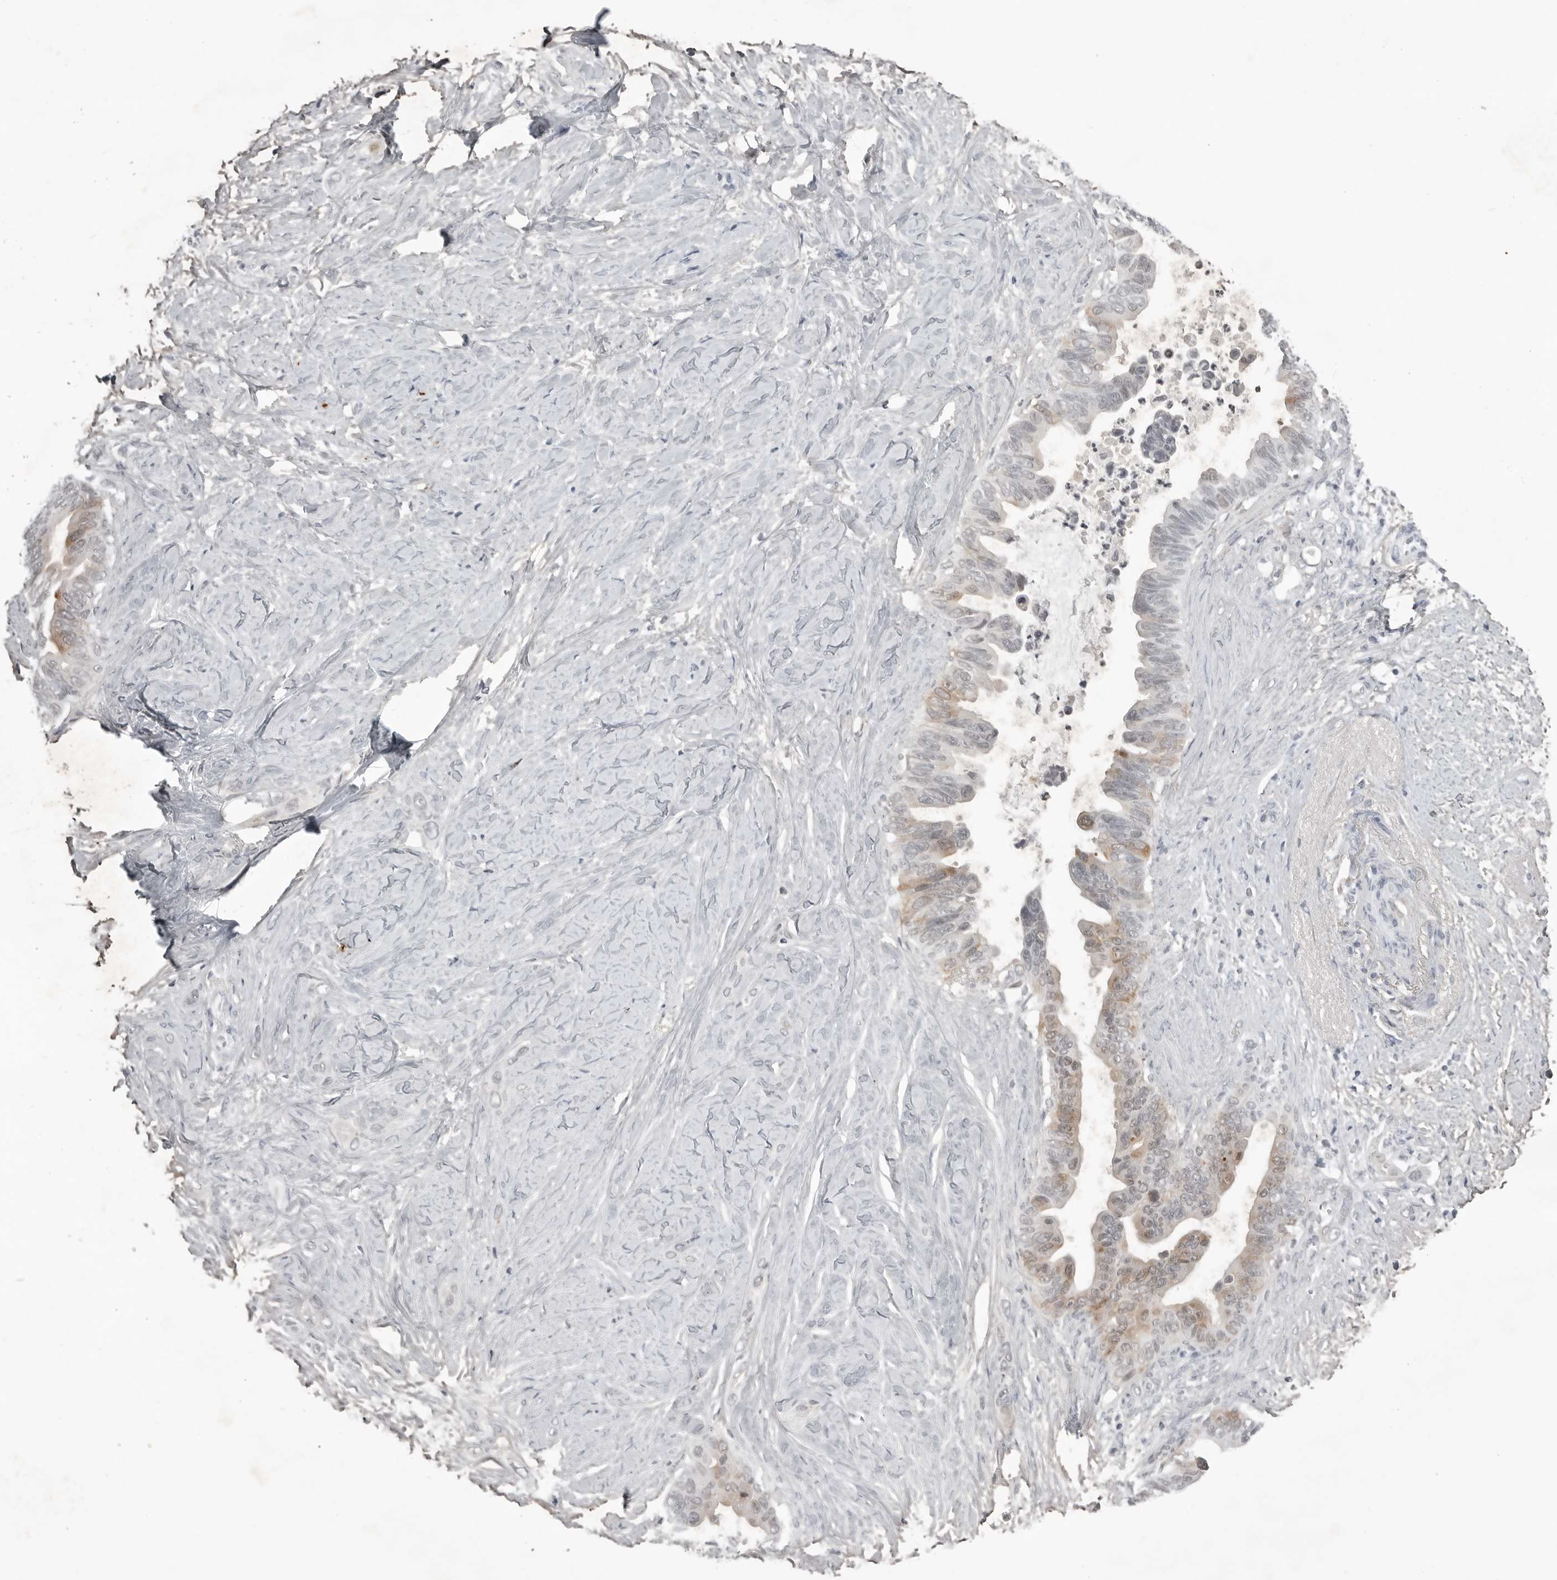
{"staining": {"intensity": "weak", "quantity": "25%-75%", "location": "cytoplasmic/membranous"}, "tissue": "pancreatic cancer", "cell_type": "Tumor cells", "image_type": "cancer", "snomed": [{"axis": "morphology", "description": "Adenocarcinoma, NOS"}, {"axis": "topography", "description": "Pancreas"}], "caption": "Pancreatic adenocarcinoma stained for a protein (brown) demonstrates weak cytoplasmic/membranous positive expression in about 25%-75% of tumor cells.", "gene": "RRM1", "patient": {"sex": "female", "age": 72}}